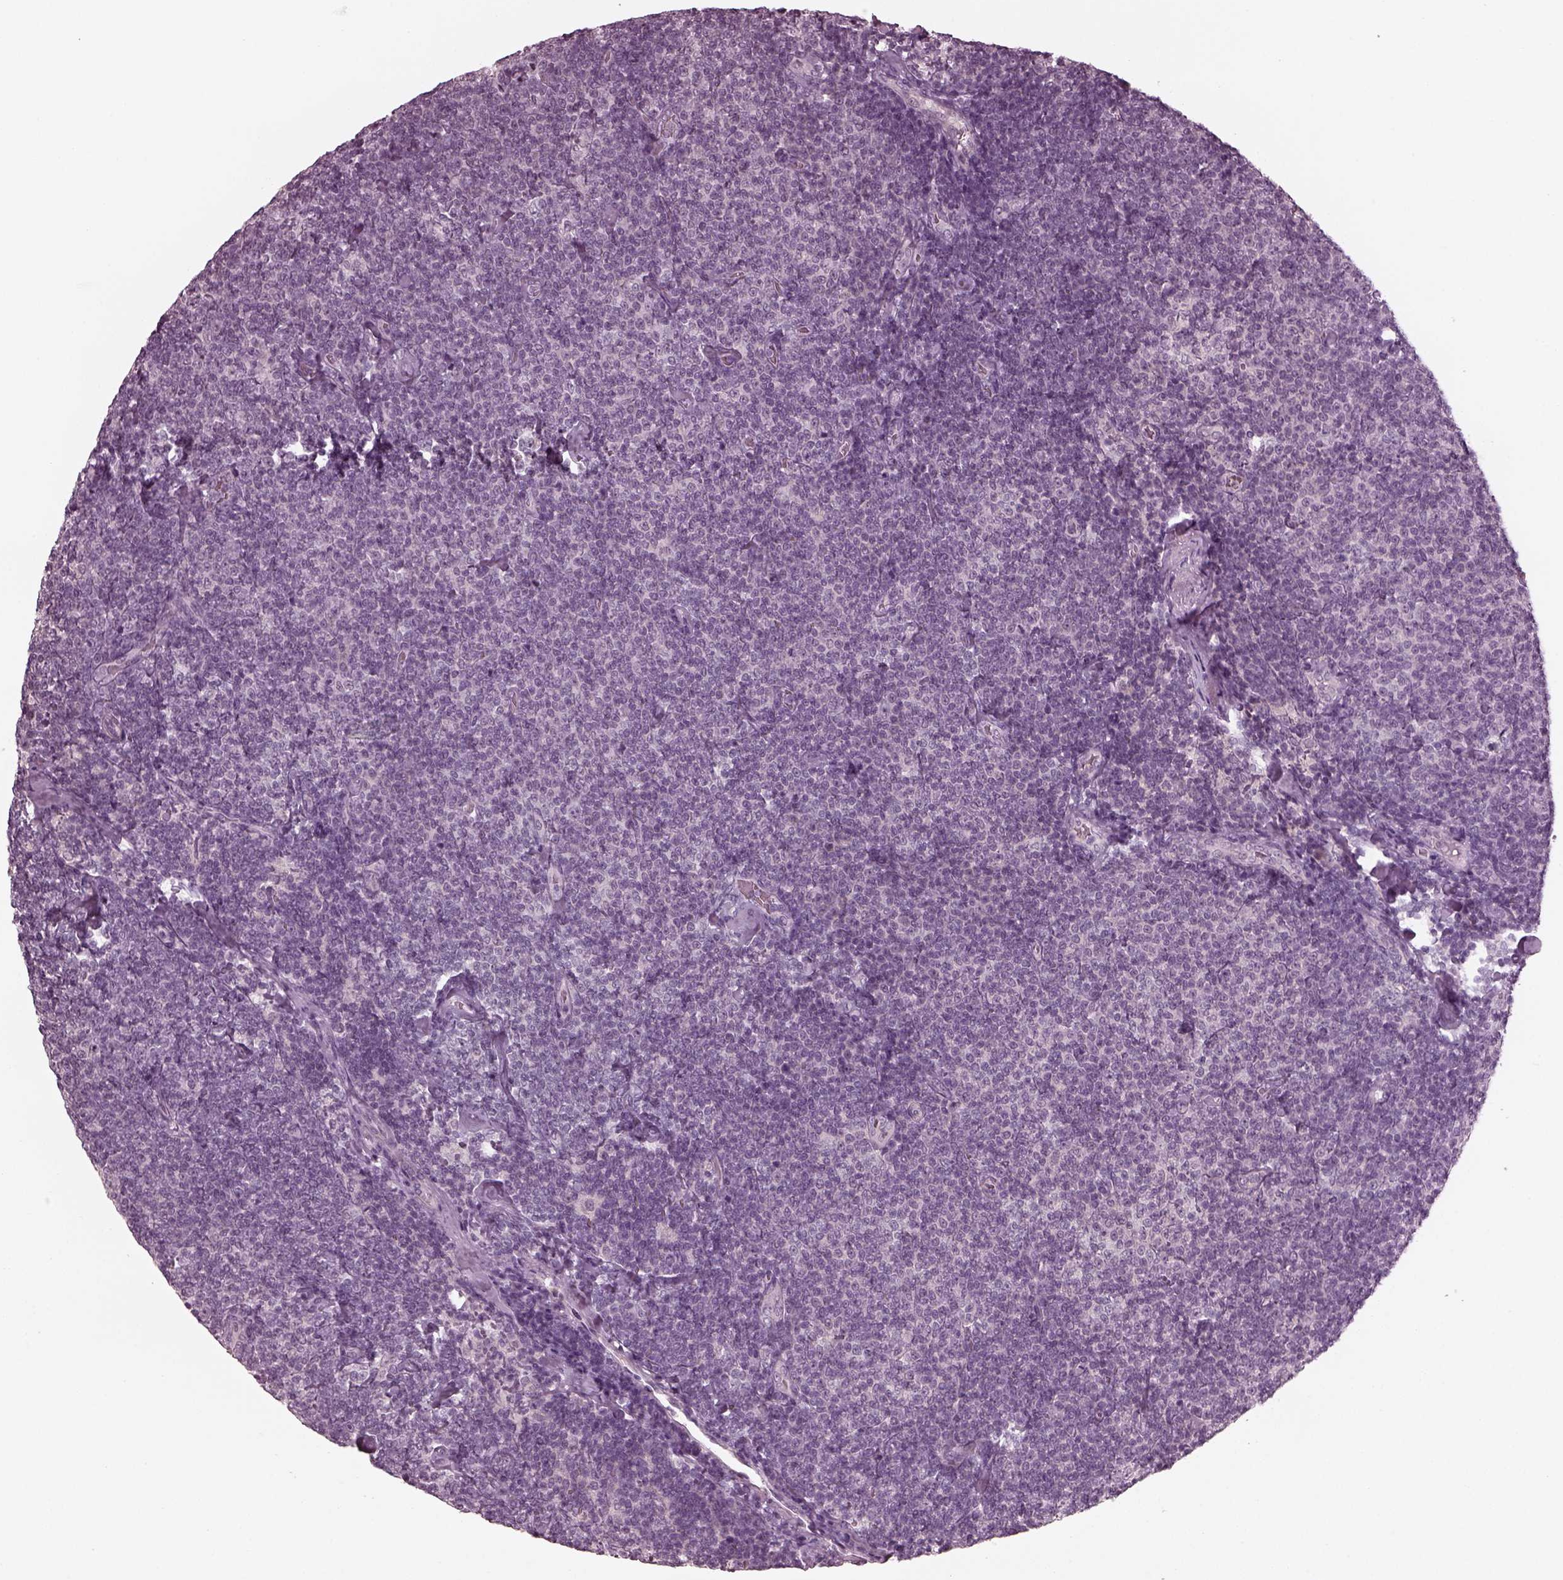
{"staining": {"intensity": "negative", "quantity": "none", "location": "none"}, "tissue": "lymphoma", "cell_type": "Tumor cells", "image_type": "cancer", "snomed": [{"axis": "morphology", "description": "Malignant lymphoma, non-Hodgkin's type, Low grade"}, {"axis": "topography", "description": "Lymph node"}], "caption": "An IHC histopathology image of low-grade malignant lymphoma, non-Hodgkin's type is shown. There is no staining in tumor cells of low-grade malignant lymphoma, non-Hodgkin's type.", "gene": "CCDC170", "patient": {"sex": "male", "age": 81}}